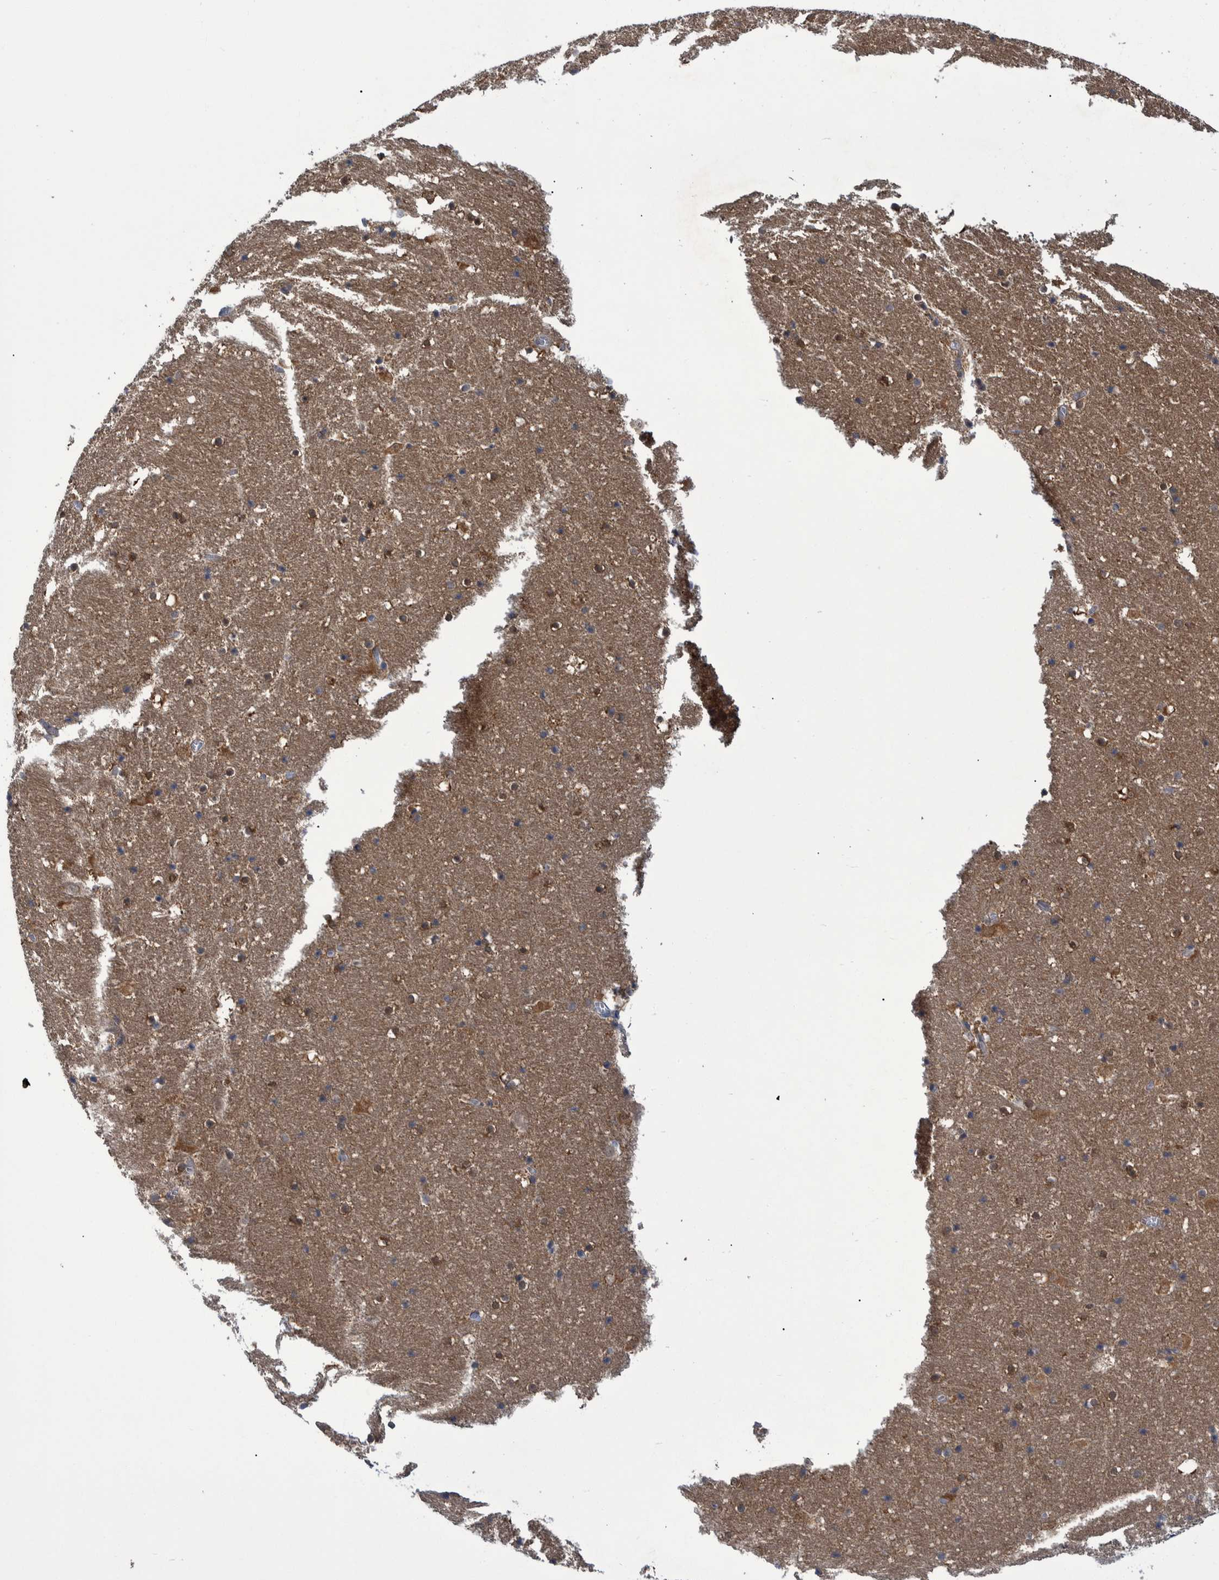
{"staining": {"intensity": "moderate", "quantity": "<25%", "location": "cytoplasmic/membranous"}, "tissue": "hippocampus", "cell_type": "Glial cells", "image_type": "normal", "snomed": [{"axis": "morphology", "description": "Normal tissue, NOS"}, {"axis": "topography", "description": "Hippocampus"}], "caption": "Glial cells display low levels of moderate cytoplasmic/membranous staining in approximately <25% of cells in unremarkable human hippocampus.", "gene": "PCYT2", "patient": {"sex": "male", "age": 45}}